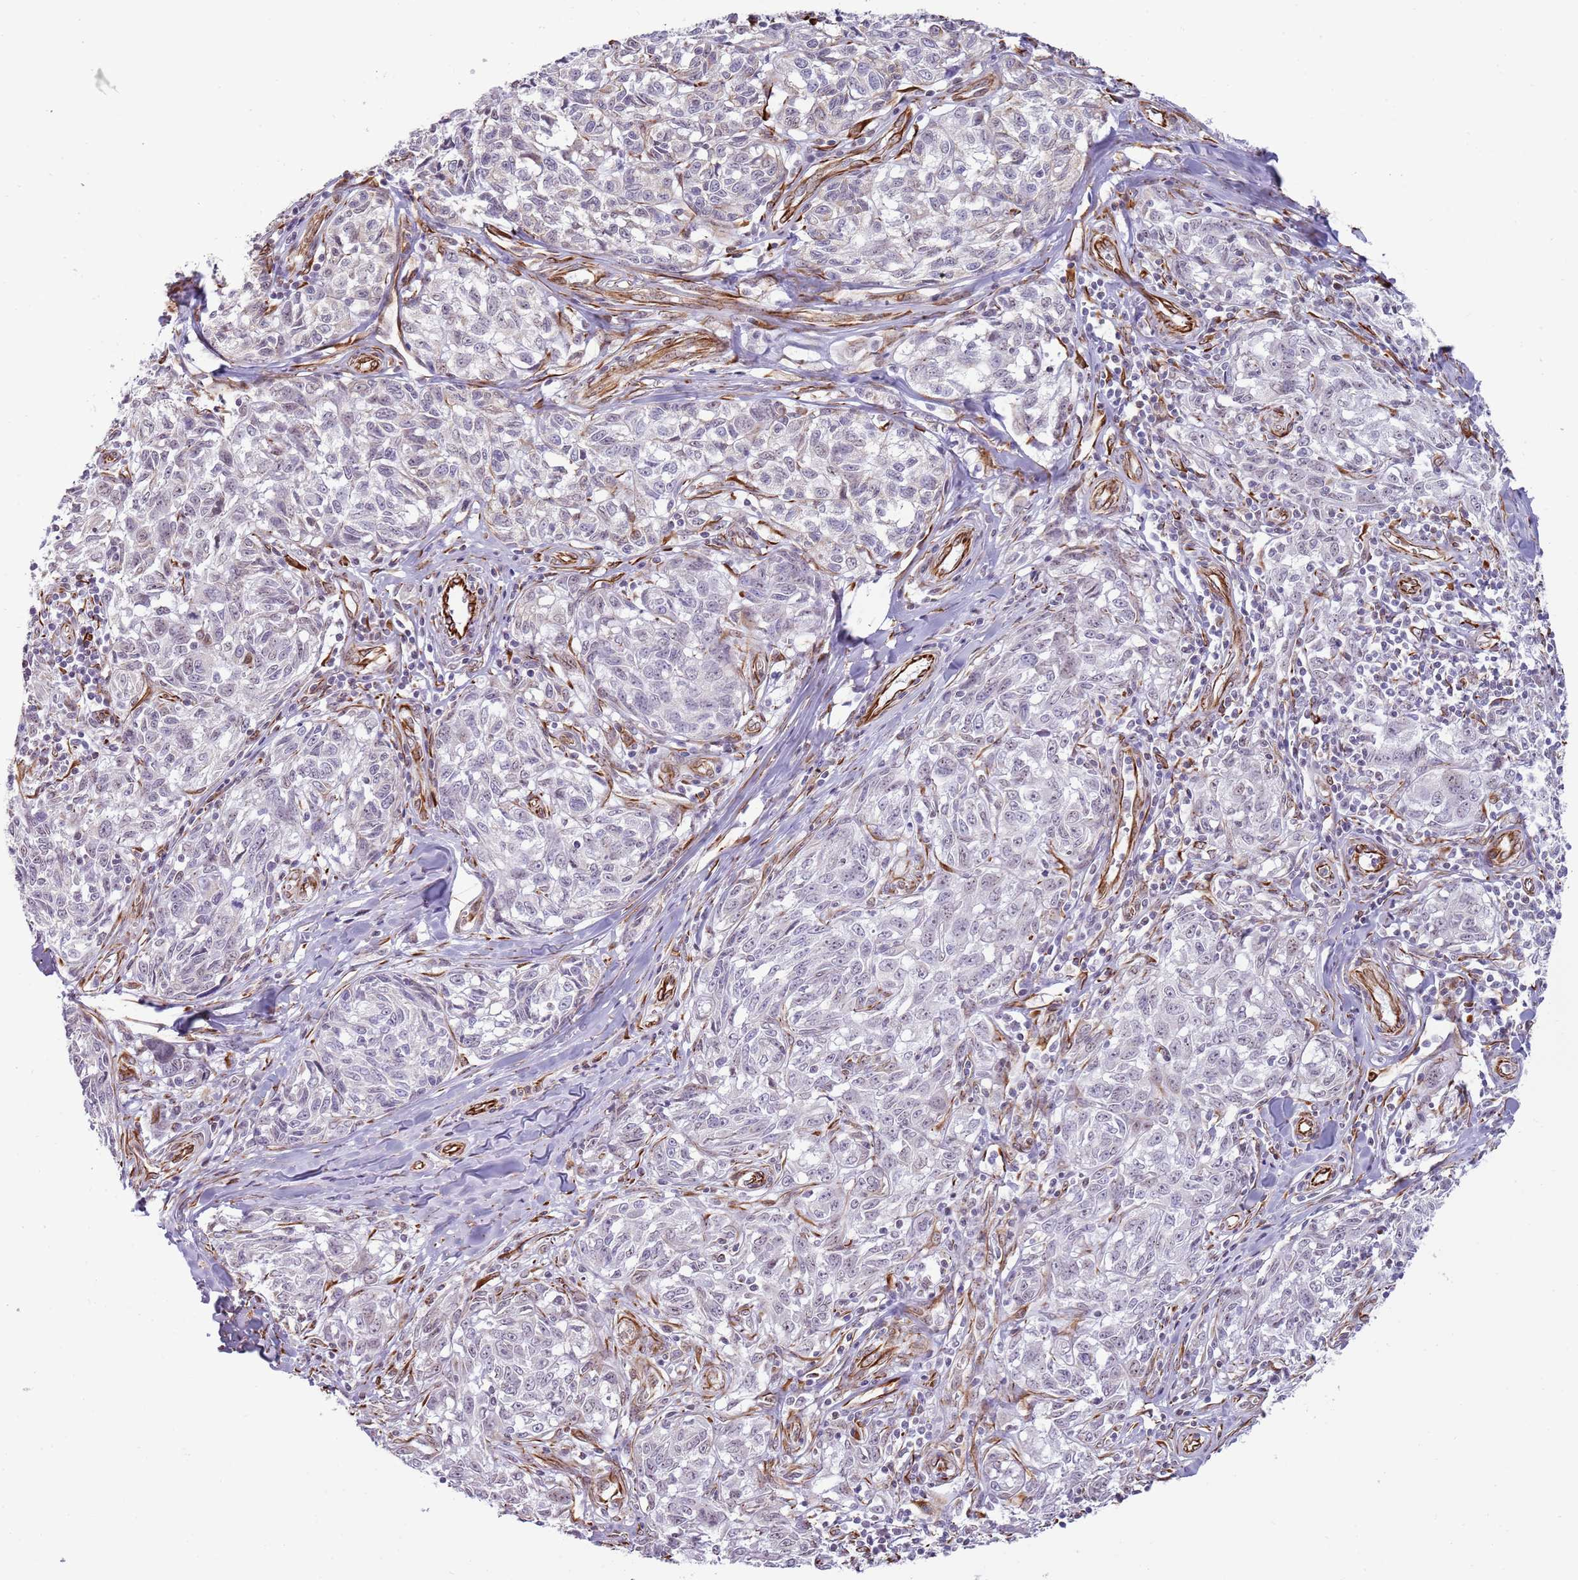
{"staining": {"intensity": "negative", "quantity": "none", "location": "none"}, "tissue": "melanoma", "cell_type": "Tumor cells", "image_type": "cancer", "snomed": [{"axis": "morphology", "description": "Normal tissue, NOS"}, {"axis": "morphology", "description": "Malignant melanoma, NOS"}, {"axis": "topography", "description": "Skin"}], "caption": "An image of melanoma stained for a protein displays no brown staining in tumor cells.", "gene": "NBPF3", "patient": {"sex": "female", "age": 64}}